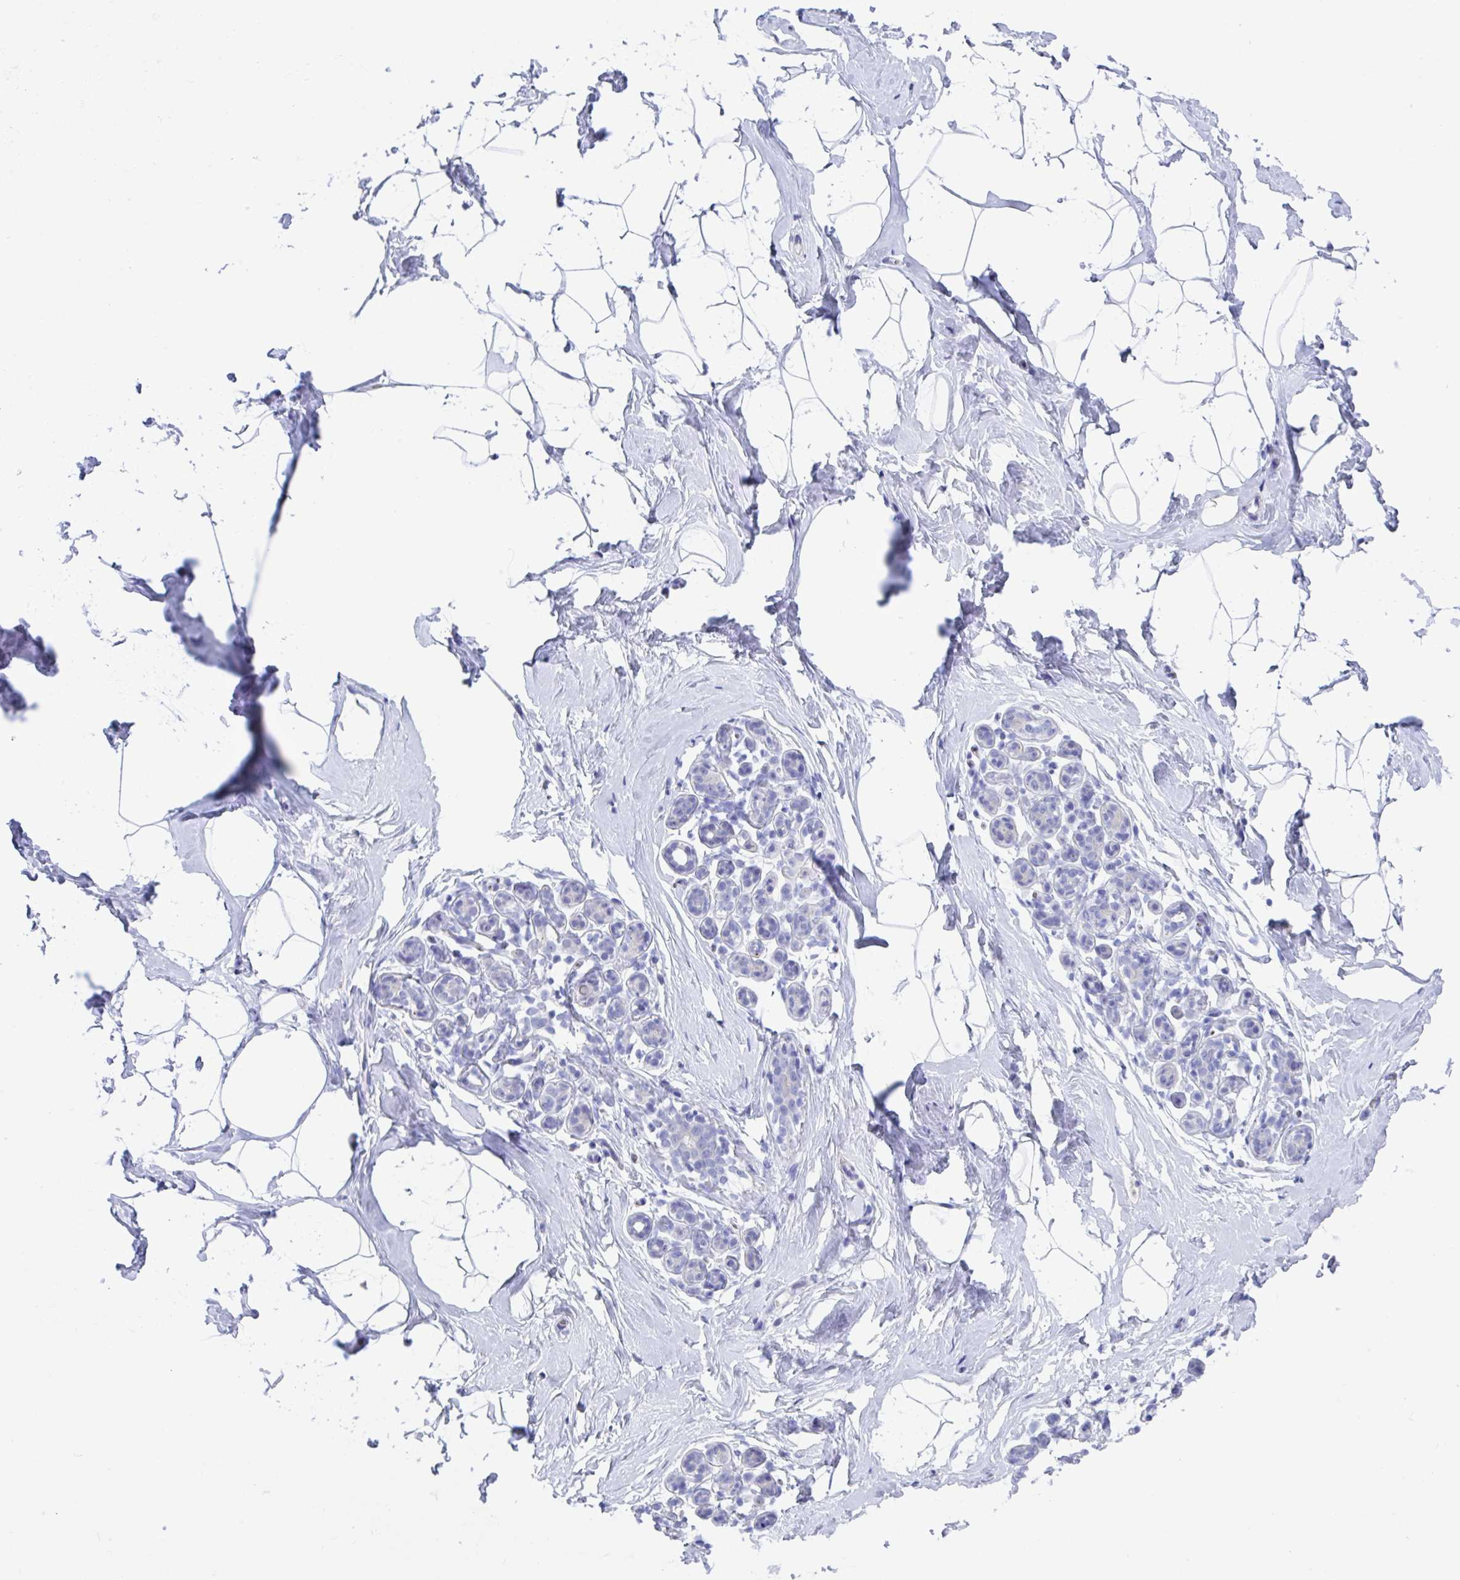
{"staining": {"intensity": "negative", "quantity": "none", "location": "none"}, "tissue": "breast", "cell_type": "Adipocytes", "image_type": "normal", "snomed": [{"axis": "morphology", "description": "Normal tissue, NOS"}, {"axis": "topography", "description": "Breast"}], "caption": "Breast stained for a protein using immunohistochemistry demonstrates no expression adipocytes.", "gene": "TTC30A", "patient": {"sex": "female", "age": 32}}